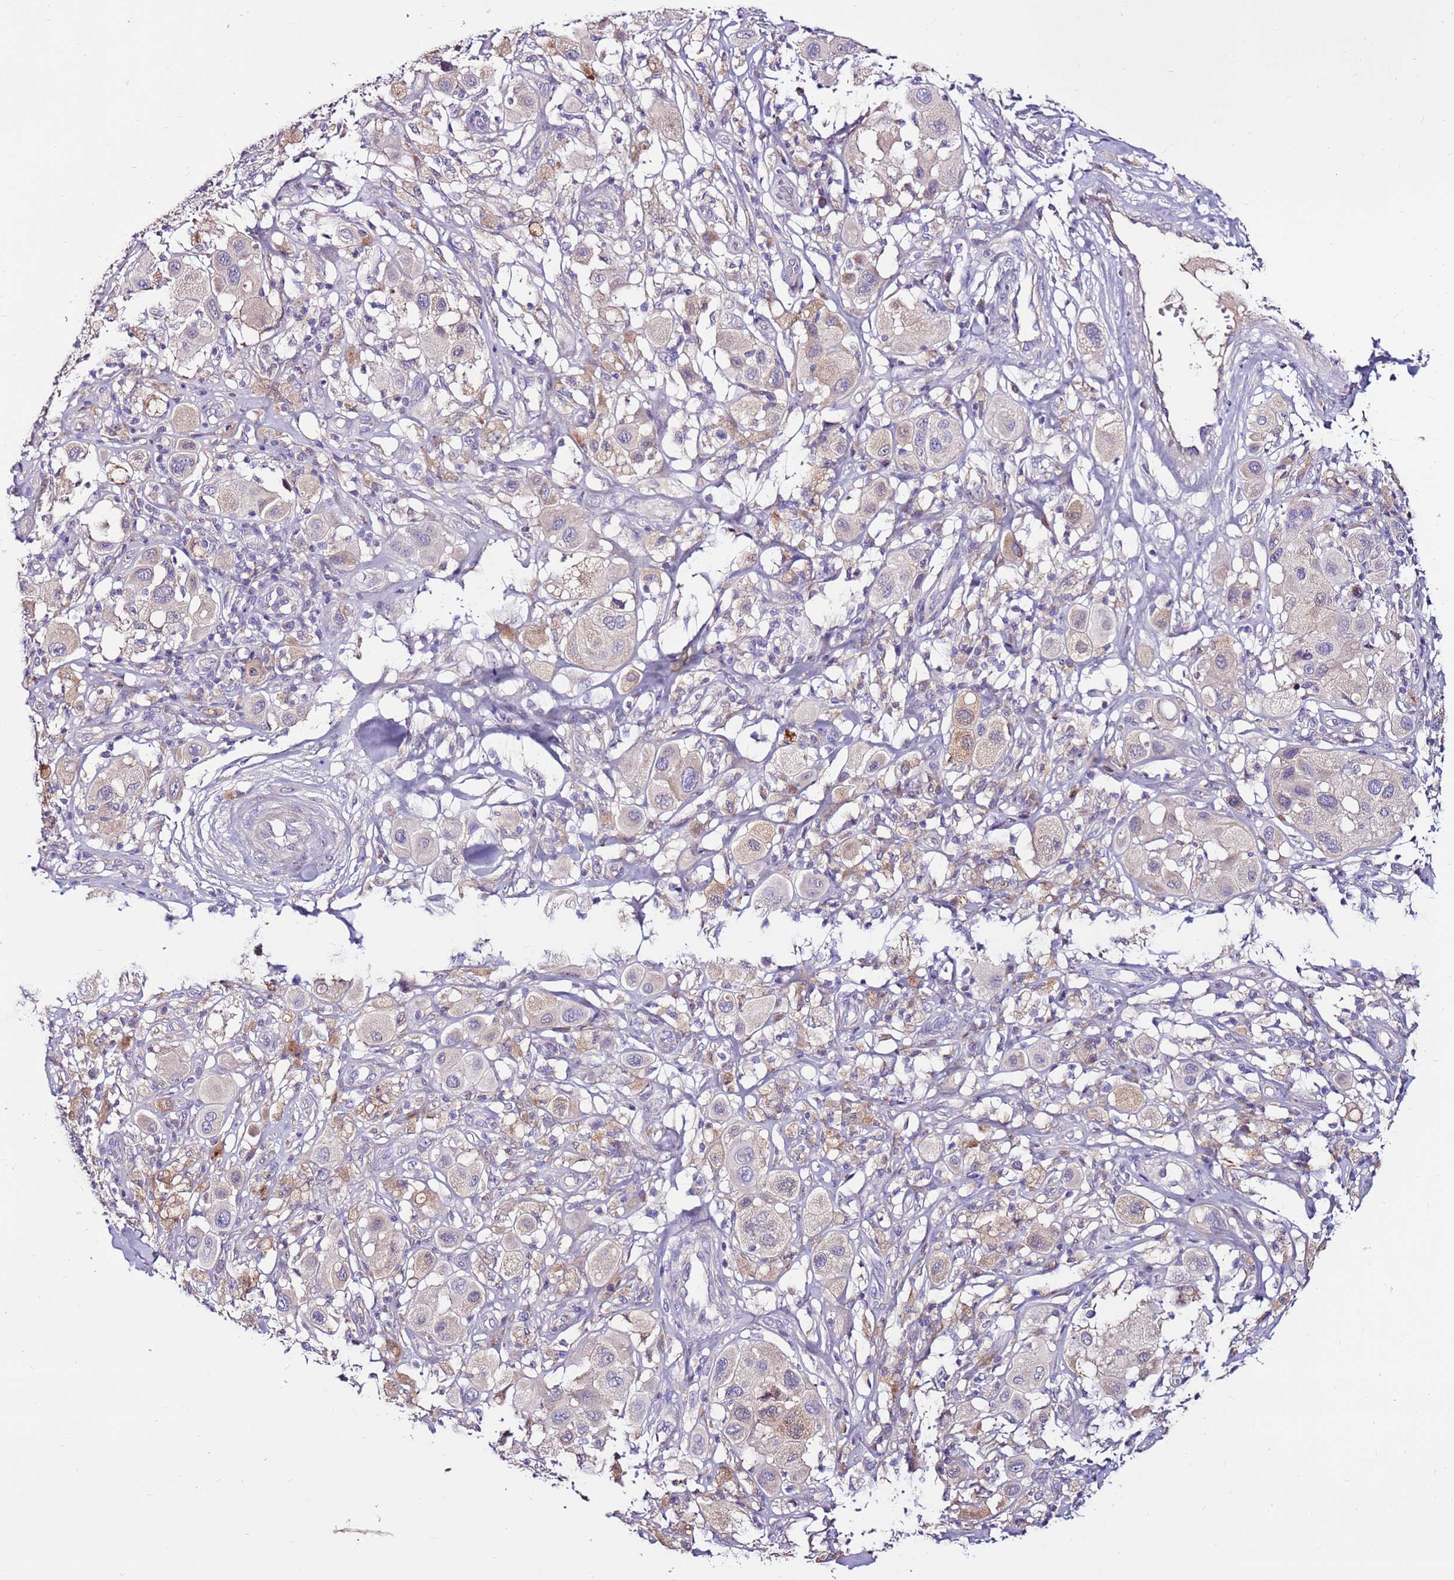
{"staining": {"intensity": "weak", "quantity": "<25%", "location": "cytoplasmic/membranous"}, "tissue": "melanoma", "cell_type": "Tumor cells", "image_type": "cancer", "snomed": [{"axis": "morphology", "description": "Malignant melanoma, Metastatic site"}, {"axis": "topography", "description": "Skin"}], "caption": "Immunohistochemical staining of melanoma displays no significant expression in tumor cells. (DAB (3,3'-diaminobenzidine) IHC with hematoxylin counter stain).", "gene": "SLC44A4", "patient": {"sex": "male", "age": 41}}